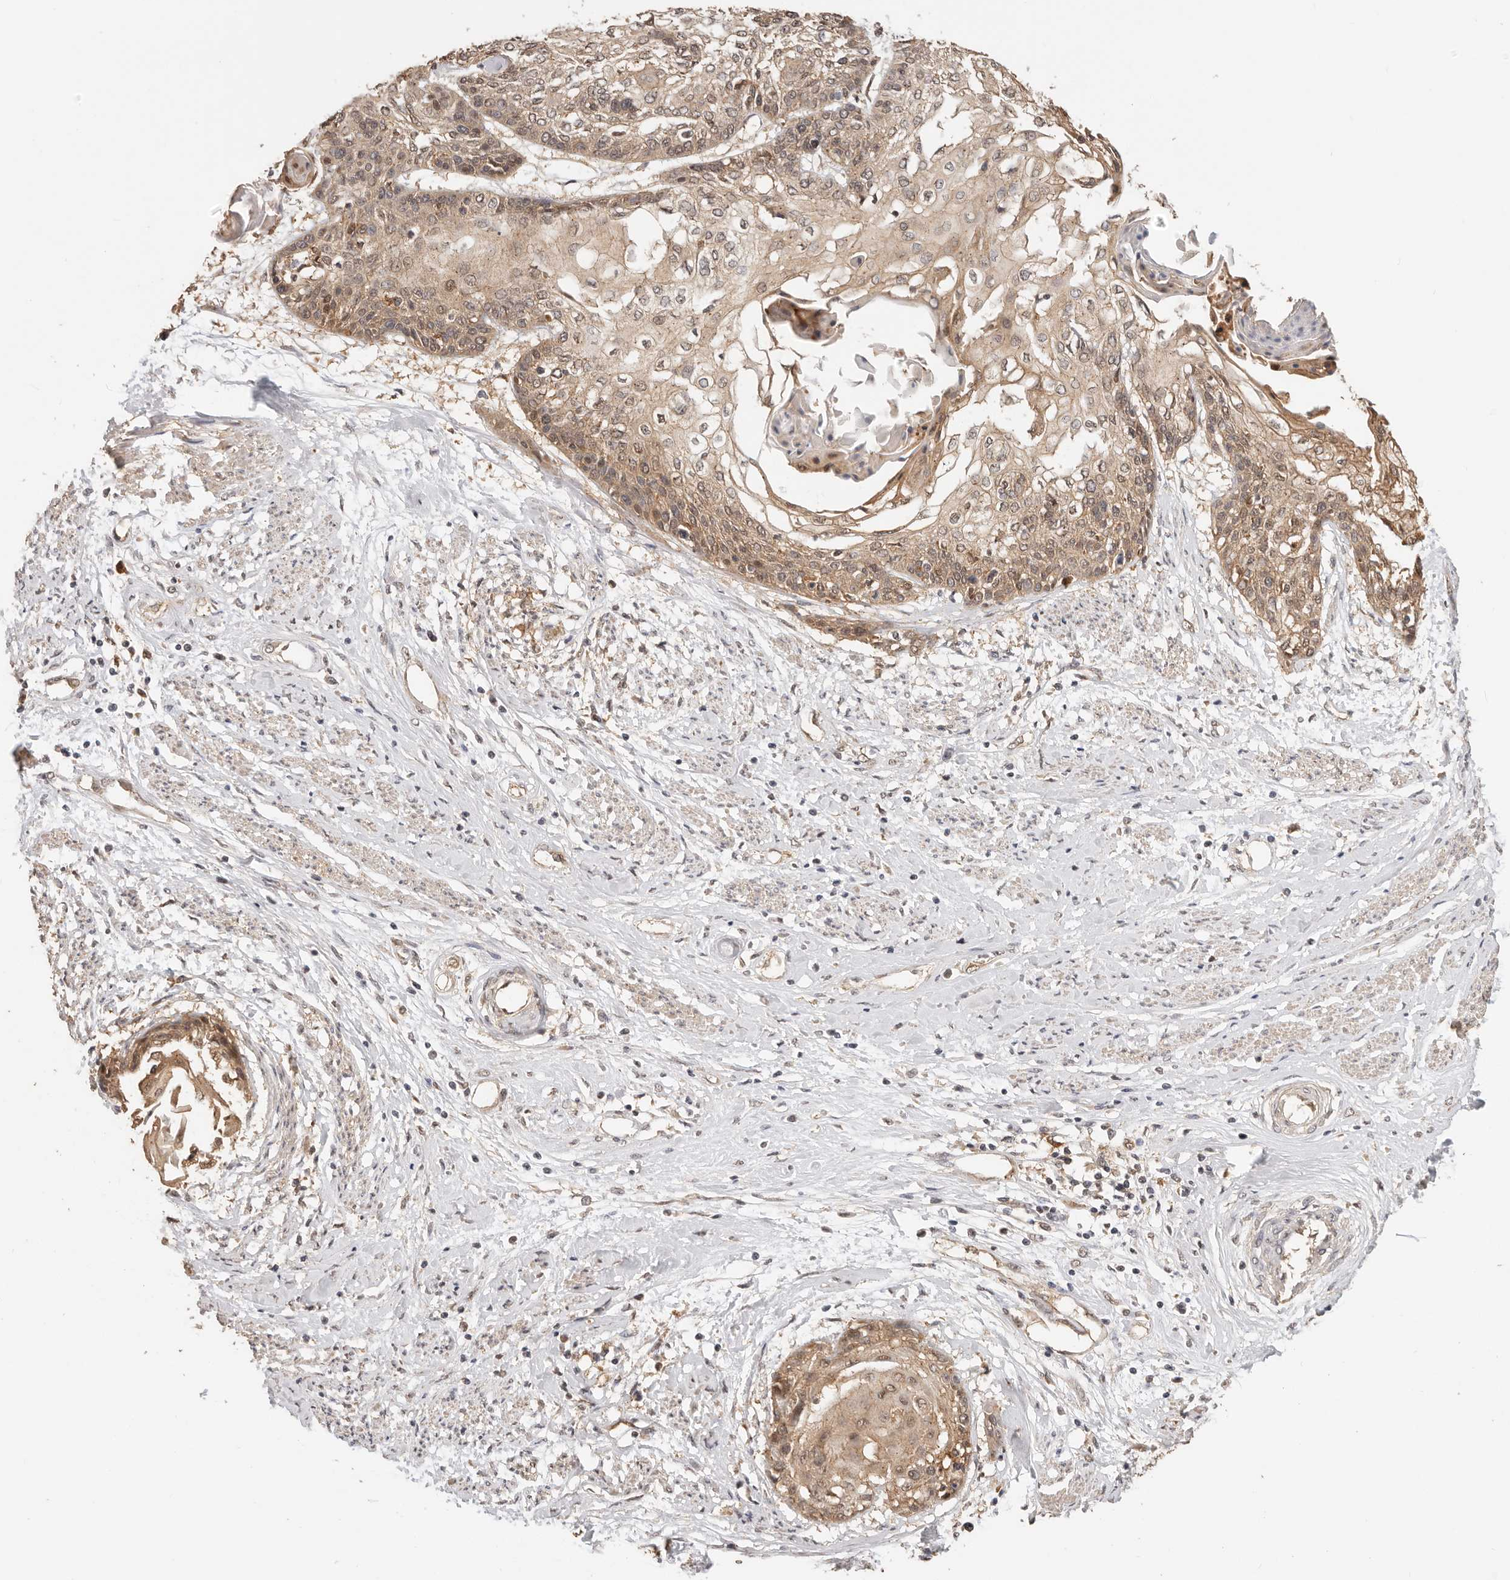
{"staining": {"intensity": "moderate", "quantity": ">75%", "location": "cytoplasmic/membranous"}, "tissue": "cervical cancer", "cell_type": "Tumor cells", "image_type": "cancer", "snomed": [{"axis": "morphology", "description": "Squamous cell carcinoma, NOS"}, {"axis": "topography", "description": "Cervix"}], "caption": "Cervical cancer tissue reveals moderate cytoplasmic/membranous expression in about >75% of tumor cells, visualized by immunohistochemistry.", "gene": "AFDN", "patient": {"sex": "female", "age": 57}}